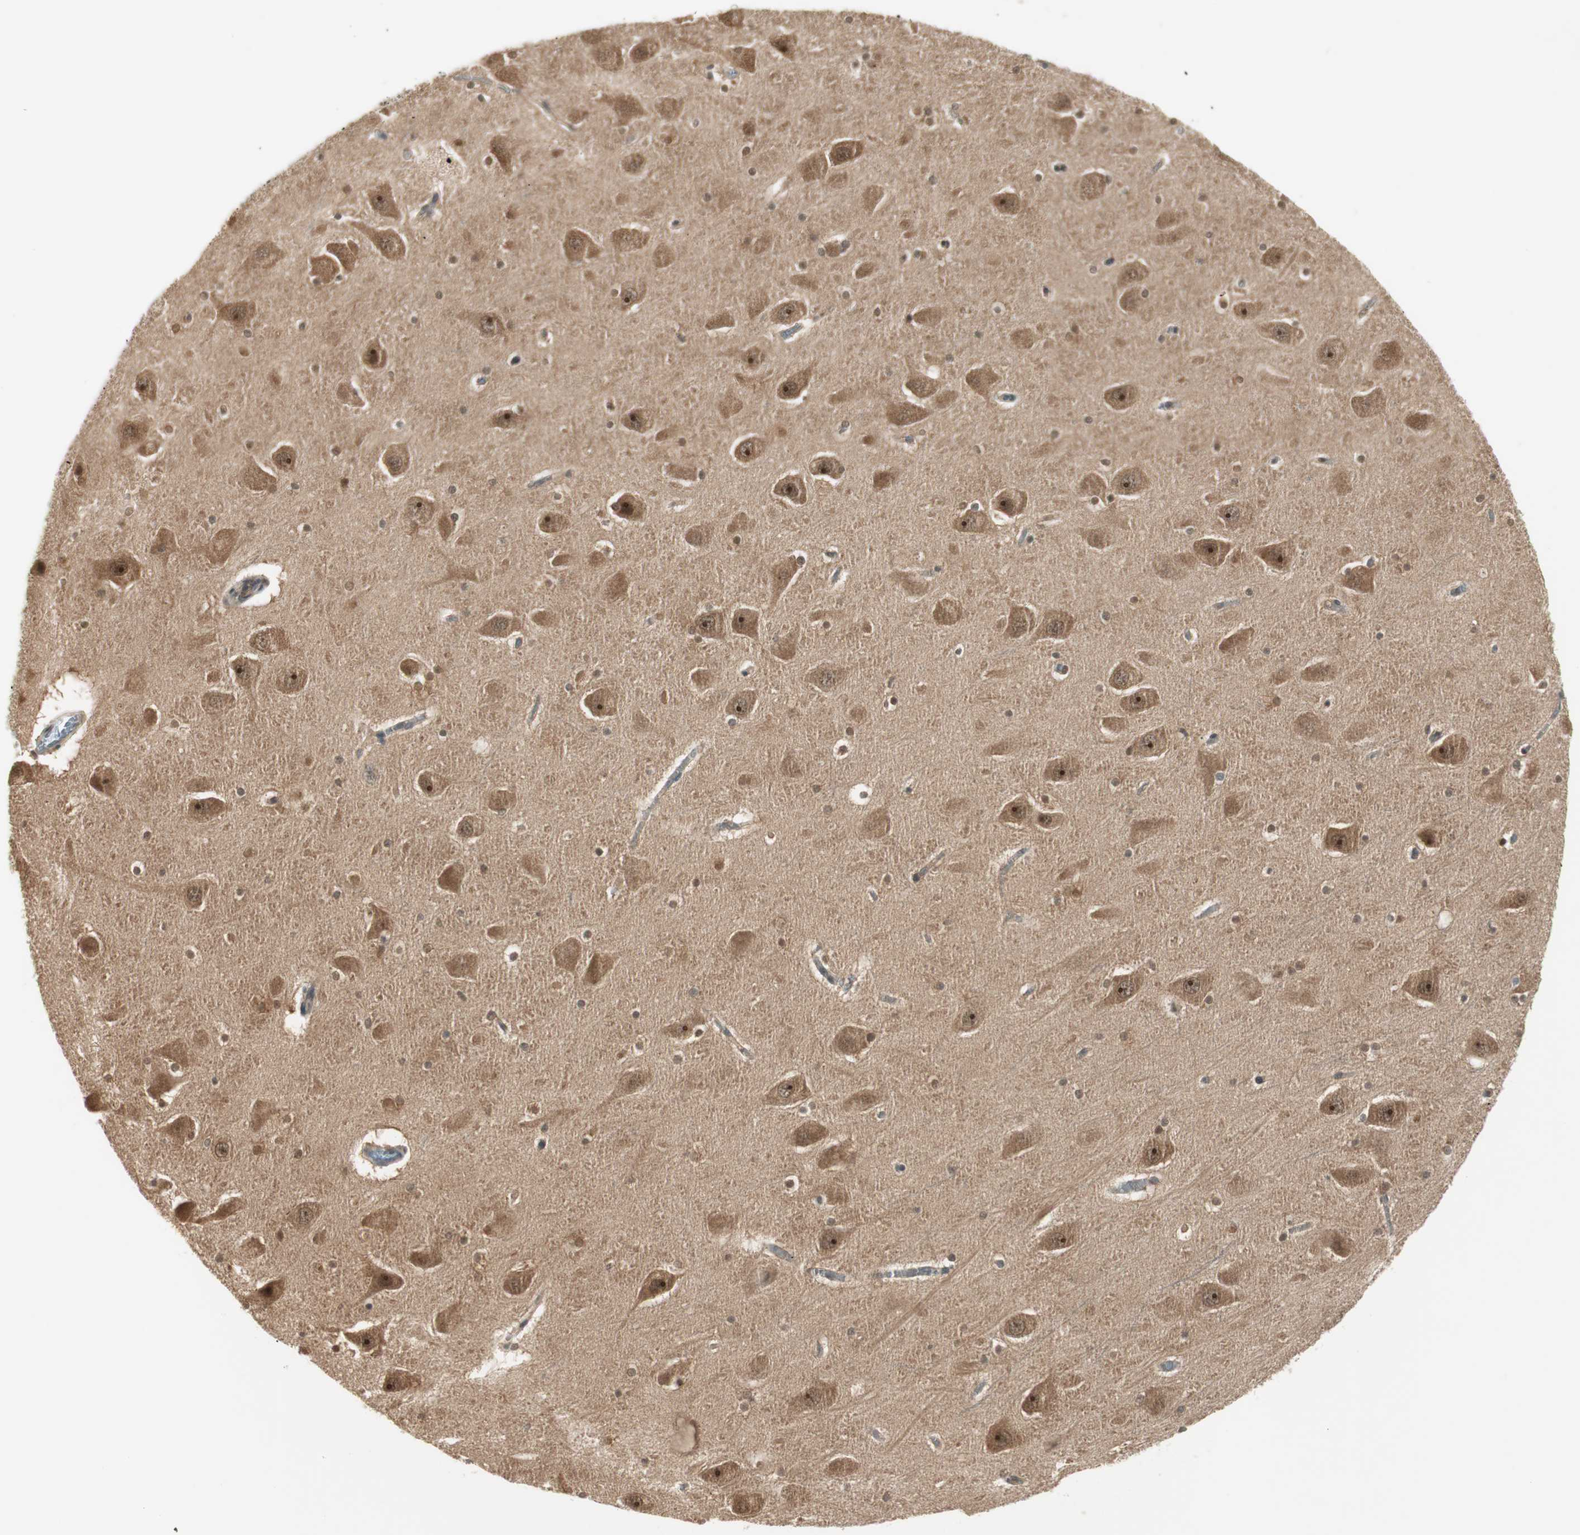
{"staining": {"intensity": "weak", "quantity": "<25%", "location": "cytoplasmic/membranous,nuclear"}, "tissue": "hippocampus", "cell_type": "Glial cells", "image_type": "normal", "snomed": [{"axis": "morphology", "description": "Normal tissue, NOS"}, {"axis": "topography", "description": "Hippocampus"}], "caption": "Immunohistochemistry (IHC) of normal human hippocampus reveals no staining in glial cells. The staining was performed using DAB to visualize the protein expression in brown, while the nuclei were stained in blue with hematoxylin (Magnification: 20x).", "gene": "IPO5", "patient": {"sex": "male", "age": 45}}